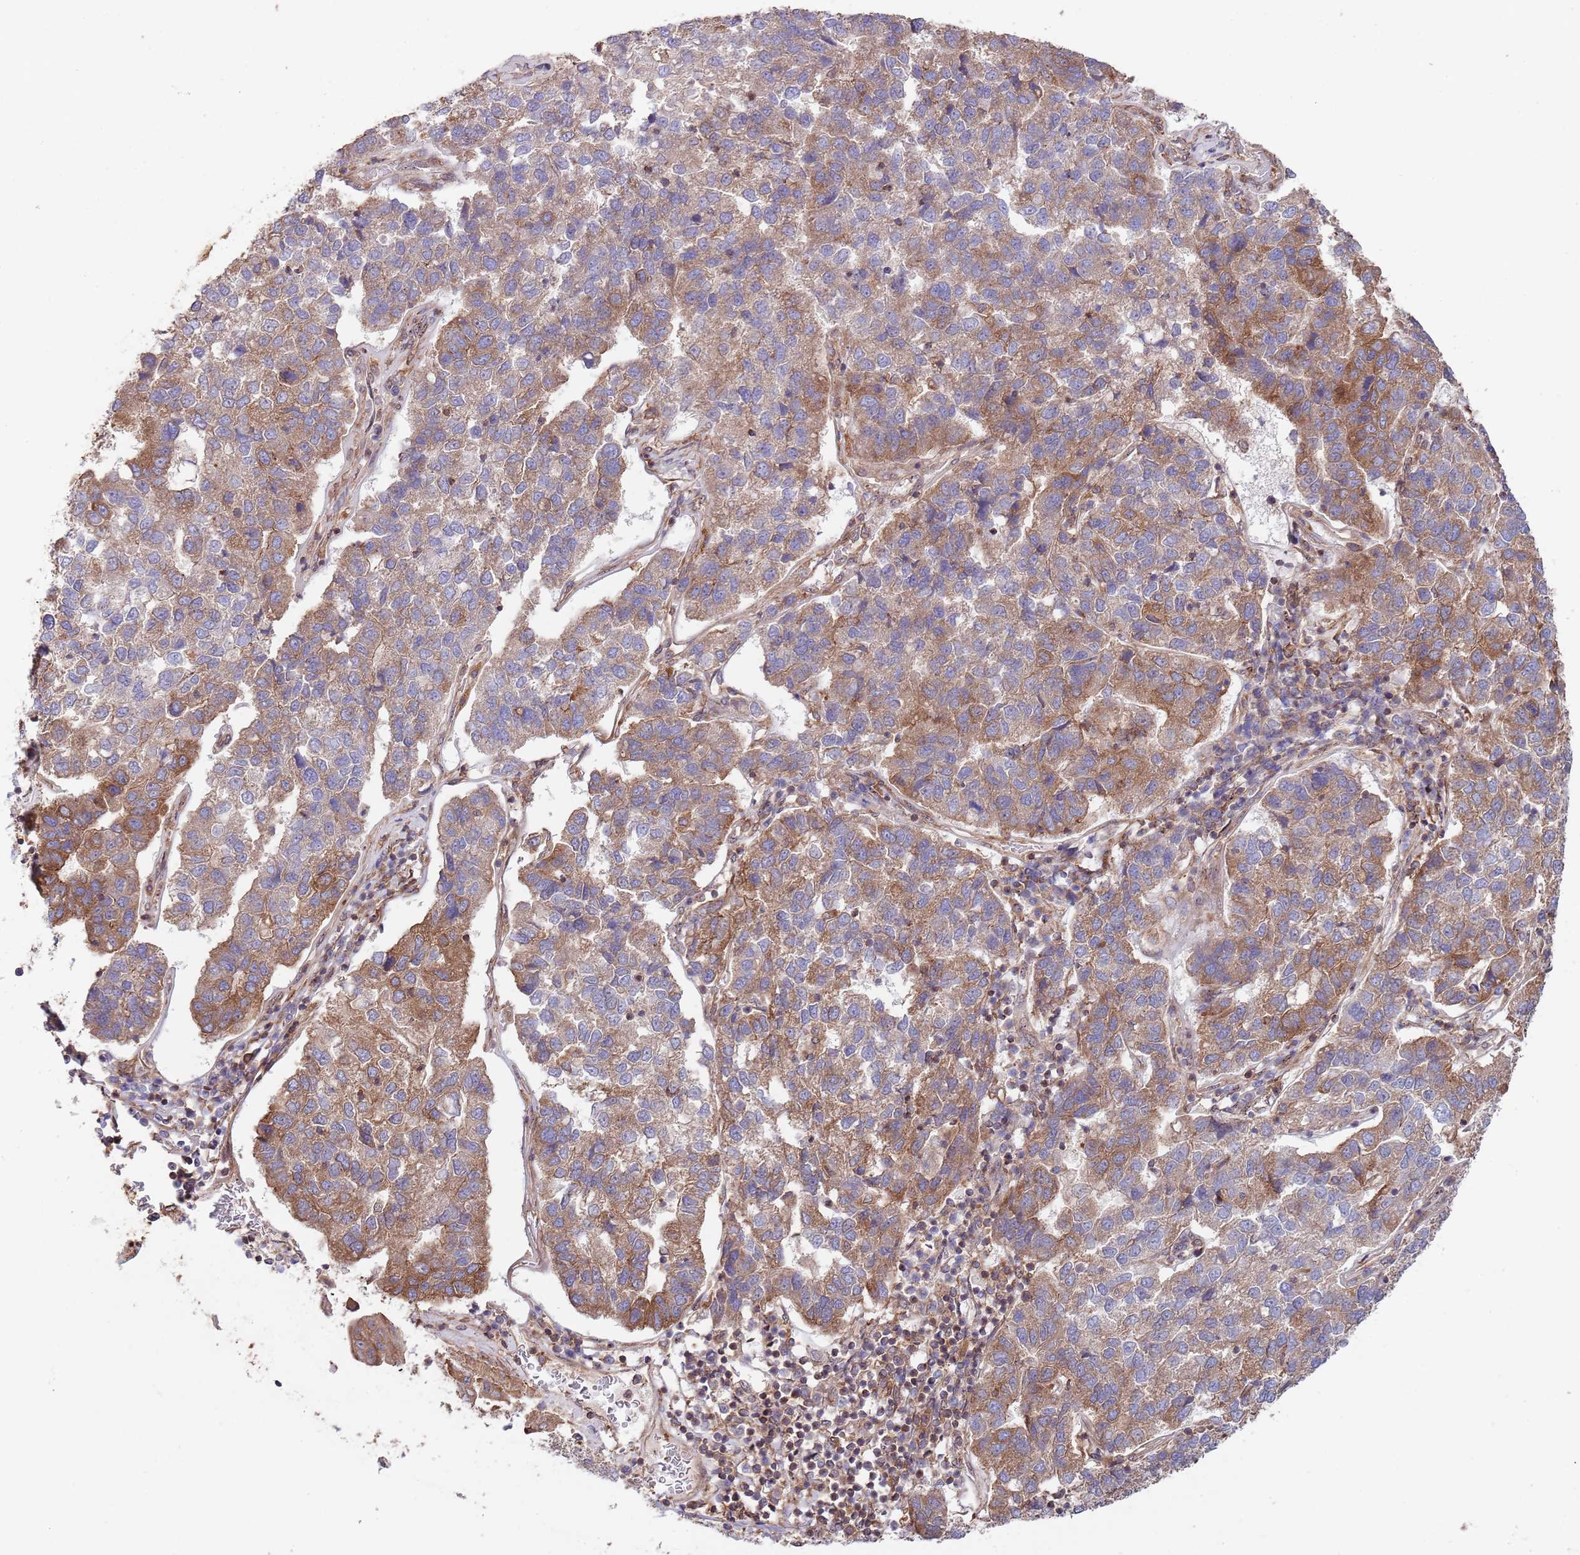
{"staining": {"intensity": "moderate", "quantity": "25%-75%", "location": "cytoplasmic/membranous"}, "tissue": "pancreatic cancer", "cell_type": "Tumor cells", "image_type": "cancer", "snomed": [{"axis": "morphology", "description": "Adenocarcinoma, NOS"}, {"axis": "topography", "description": "Pancreas"}], "caption": "Protein staining by IHC exhibits moderate cytoplasmic/membranous positivity in about 25%-75% of tumor cells in adenocarcinoma (pancreatic).", "gene": "RNF19B", "patient": {"sex": "female", "age": 61}}